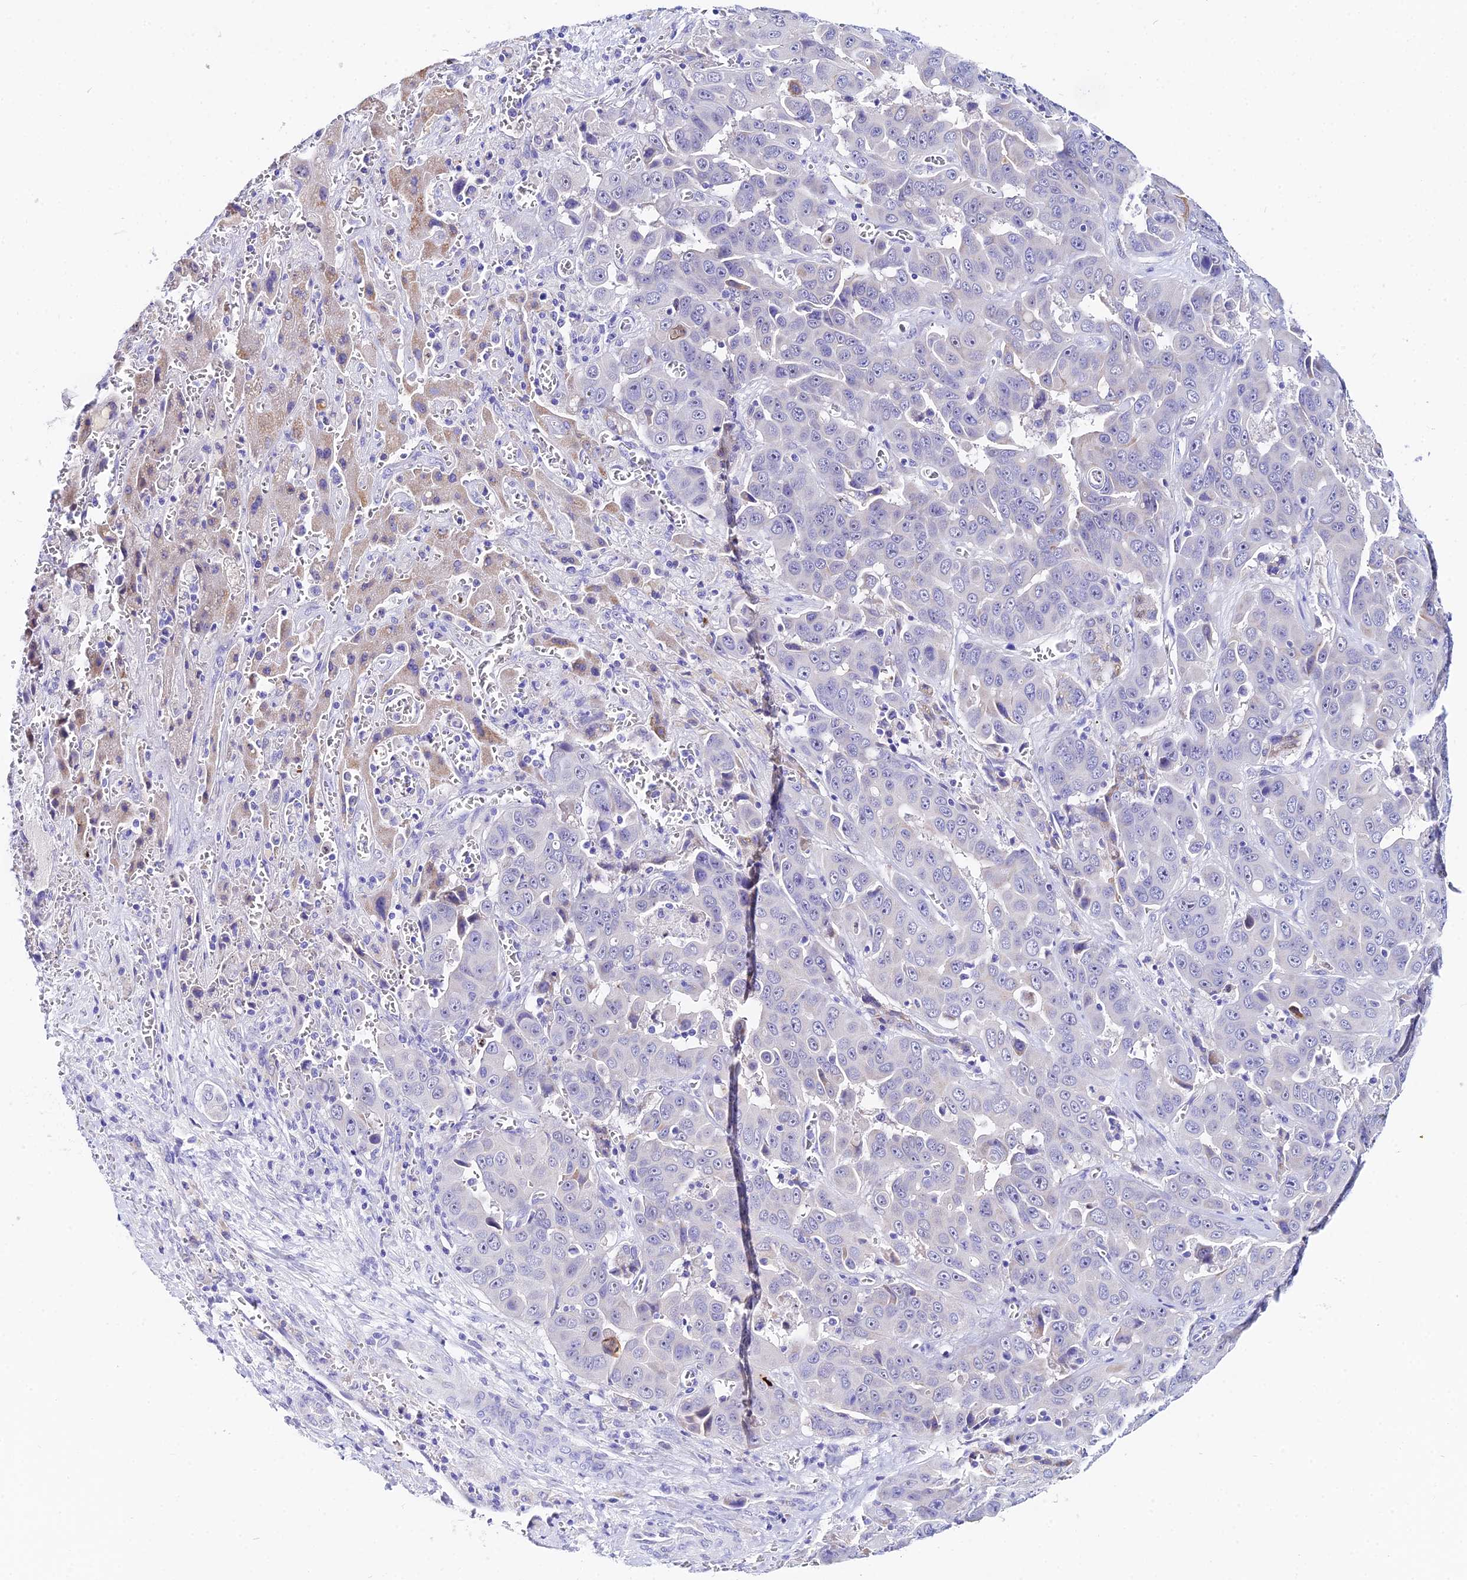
{"staining": {"intensity": "negative", "quantity": "none", "location": "none"}, "tissue": "liver cancer", "cell_type": "Tumor cells", "image_type": "cancer", "snomed": [{"axis": "morphology", "description": "Cholangiocarcinoma"}, {"axis": "topography", "description": "Liver"}], "caption": "Immunohistochemical staining of liver cholangiocarcinoma shows no significant staining in tumor cells.", "gene": "CEP41", "patient": {"sex": "female", "age": 52}}